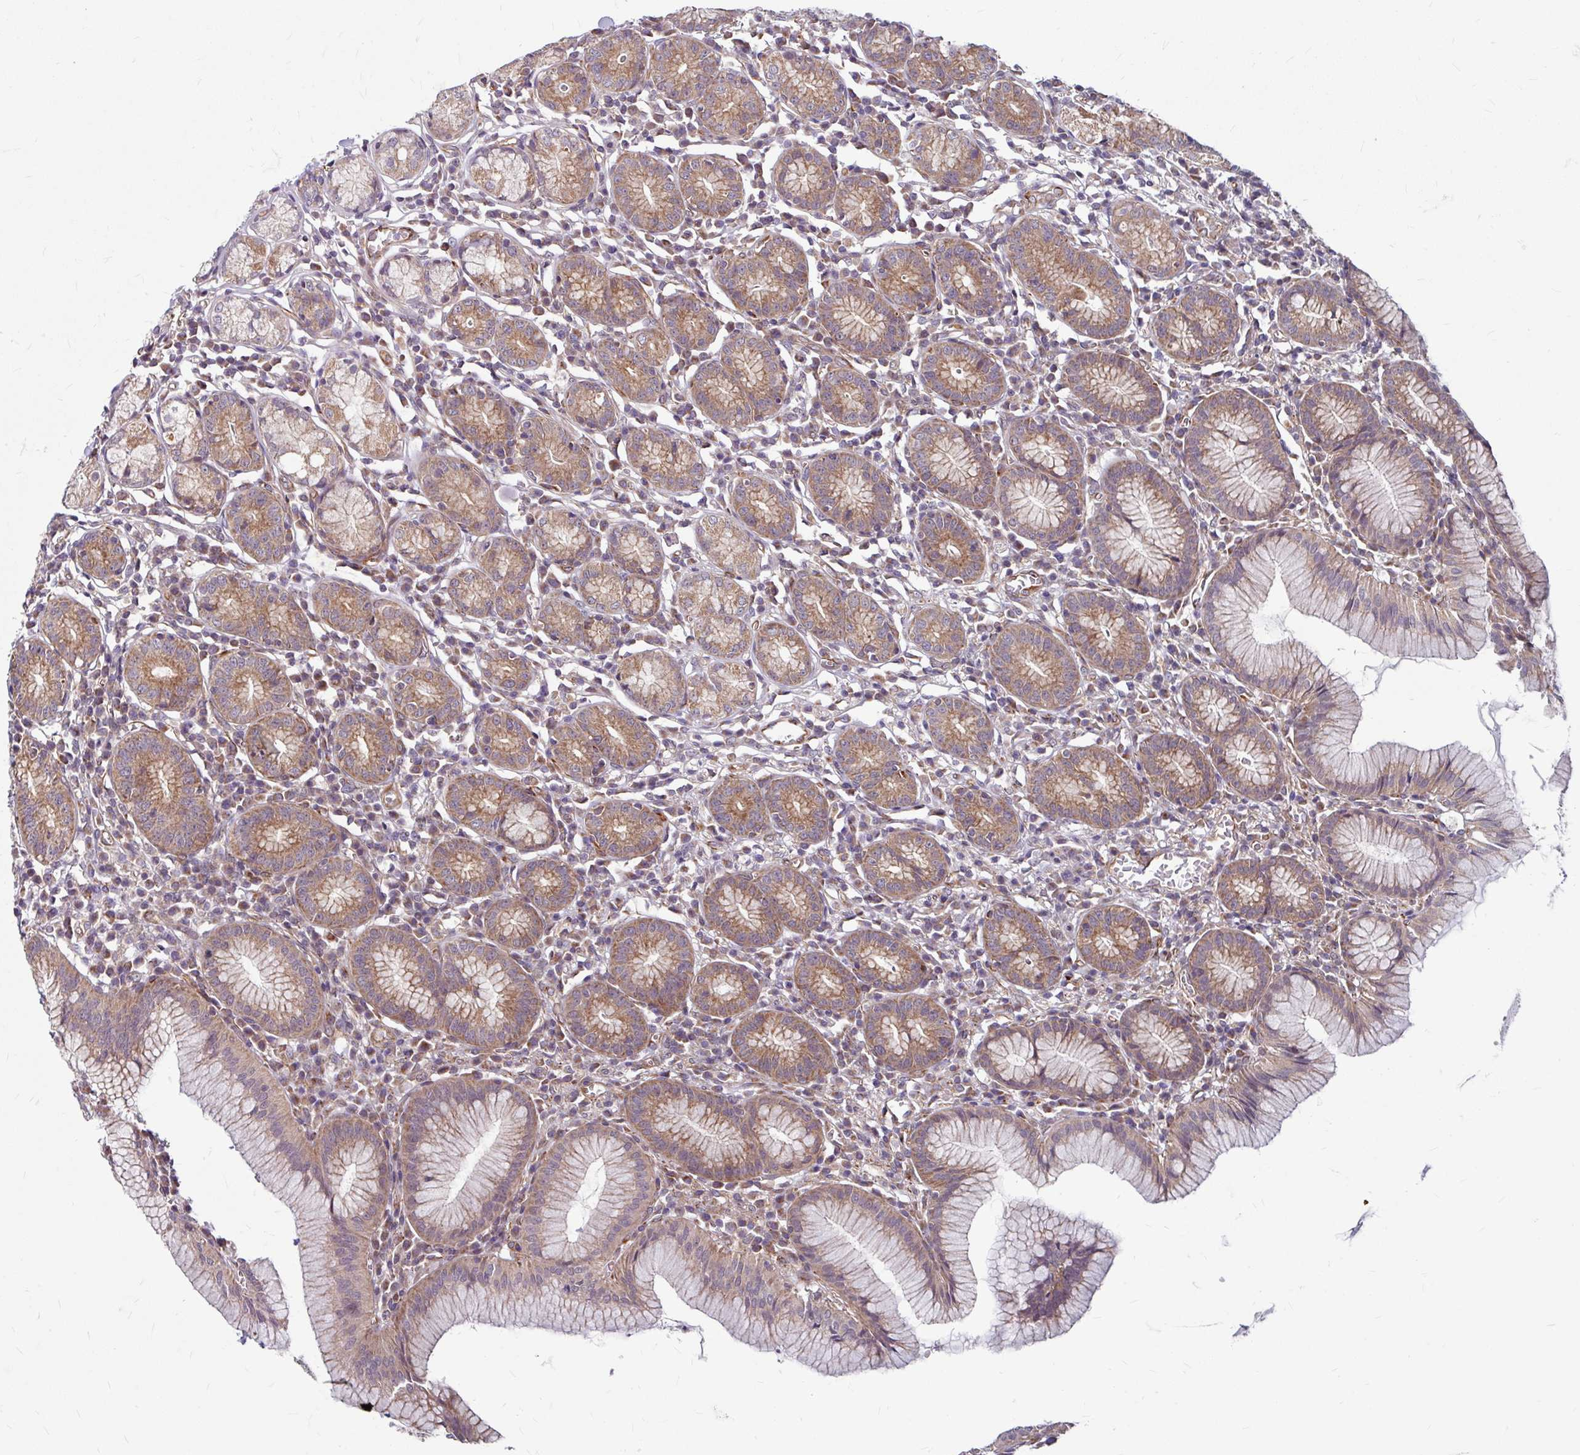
{"staining": {"intensity": "moderate", "quantity": ">75%", "location": "cytoplasmic/membranous"}, "tissue": "stomach", "cell_type": "Glandular cells", "image_type": "normal", "snomed": [{"axis": "morphology", "description": "Normal tissue, NOS"}, {"axis": "topography", "description": "Stomach"}], "caption": "IHC micrograph of unremarkable human stomach stained for a protein (brown), which demonstrates medium levels of moderate cytoplasmic/membranous staining in about >75% of glandular cells.", "gene": "DAAM2", "patient": {"sex": "male", "age": 55}}